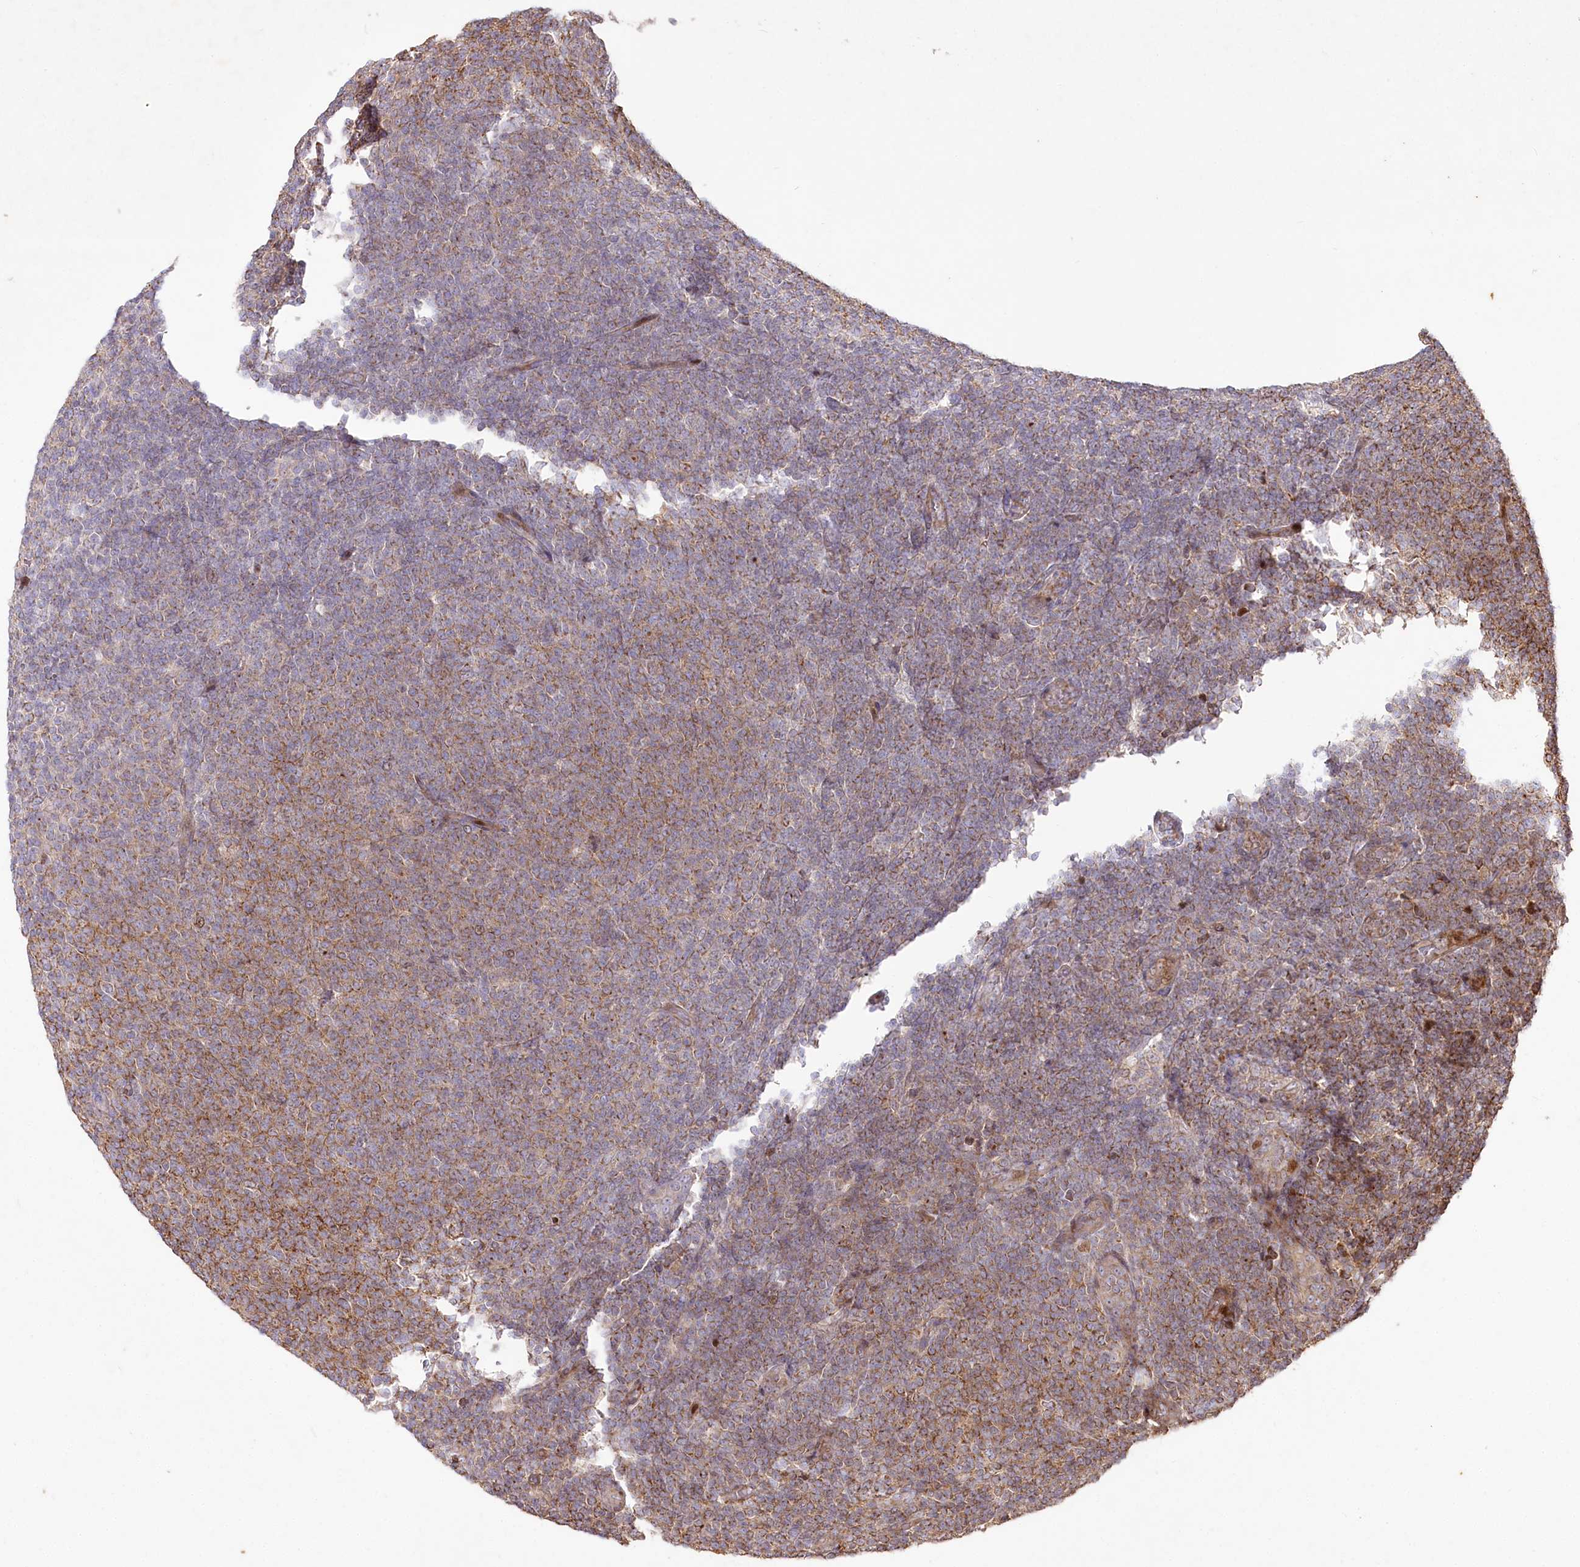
{"staining": {"intensity": "moderate", "quantity": "25%-75%", "location": "cytoplasmic/membranous"}, "tissue": "lymphoma", "cell_type": "Tumor cells", "image_type": "cancer", "snomed": [{"axis": "morphology", "description": "Malignant lymphoma, non-Hodgkin's type, Low grade"}, {"axis": "topography", "description": "Lymph node"}], "caption": "Immunohistochemistry (IHC) photomicrograph of human lymphoma stained for a protein (brown), which reveals medium levels of moderate cytoplasmic/membranous expression in approximately 25%-75% of tumor cells.", "gene": "PSTK", "patient": {"sex": "male", "age": 66}}